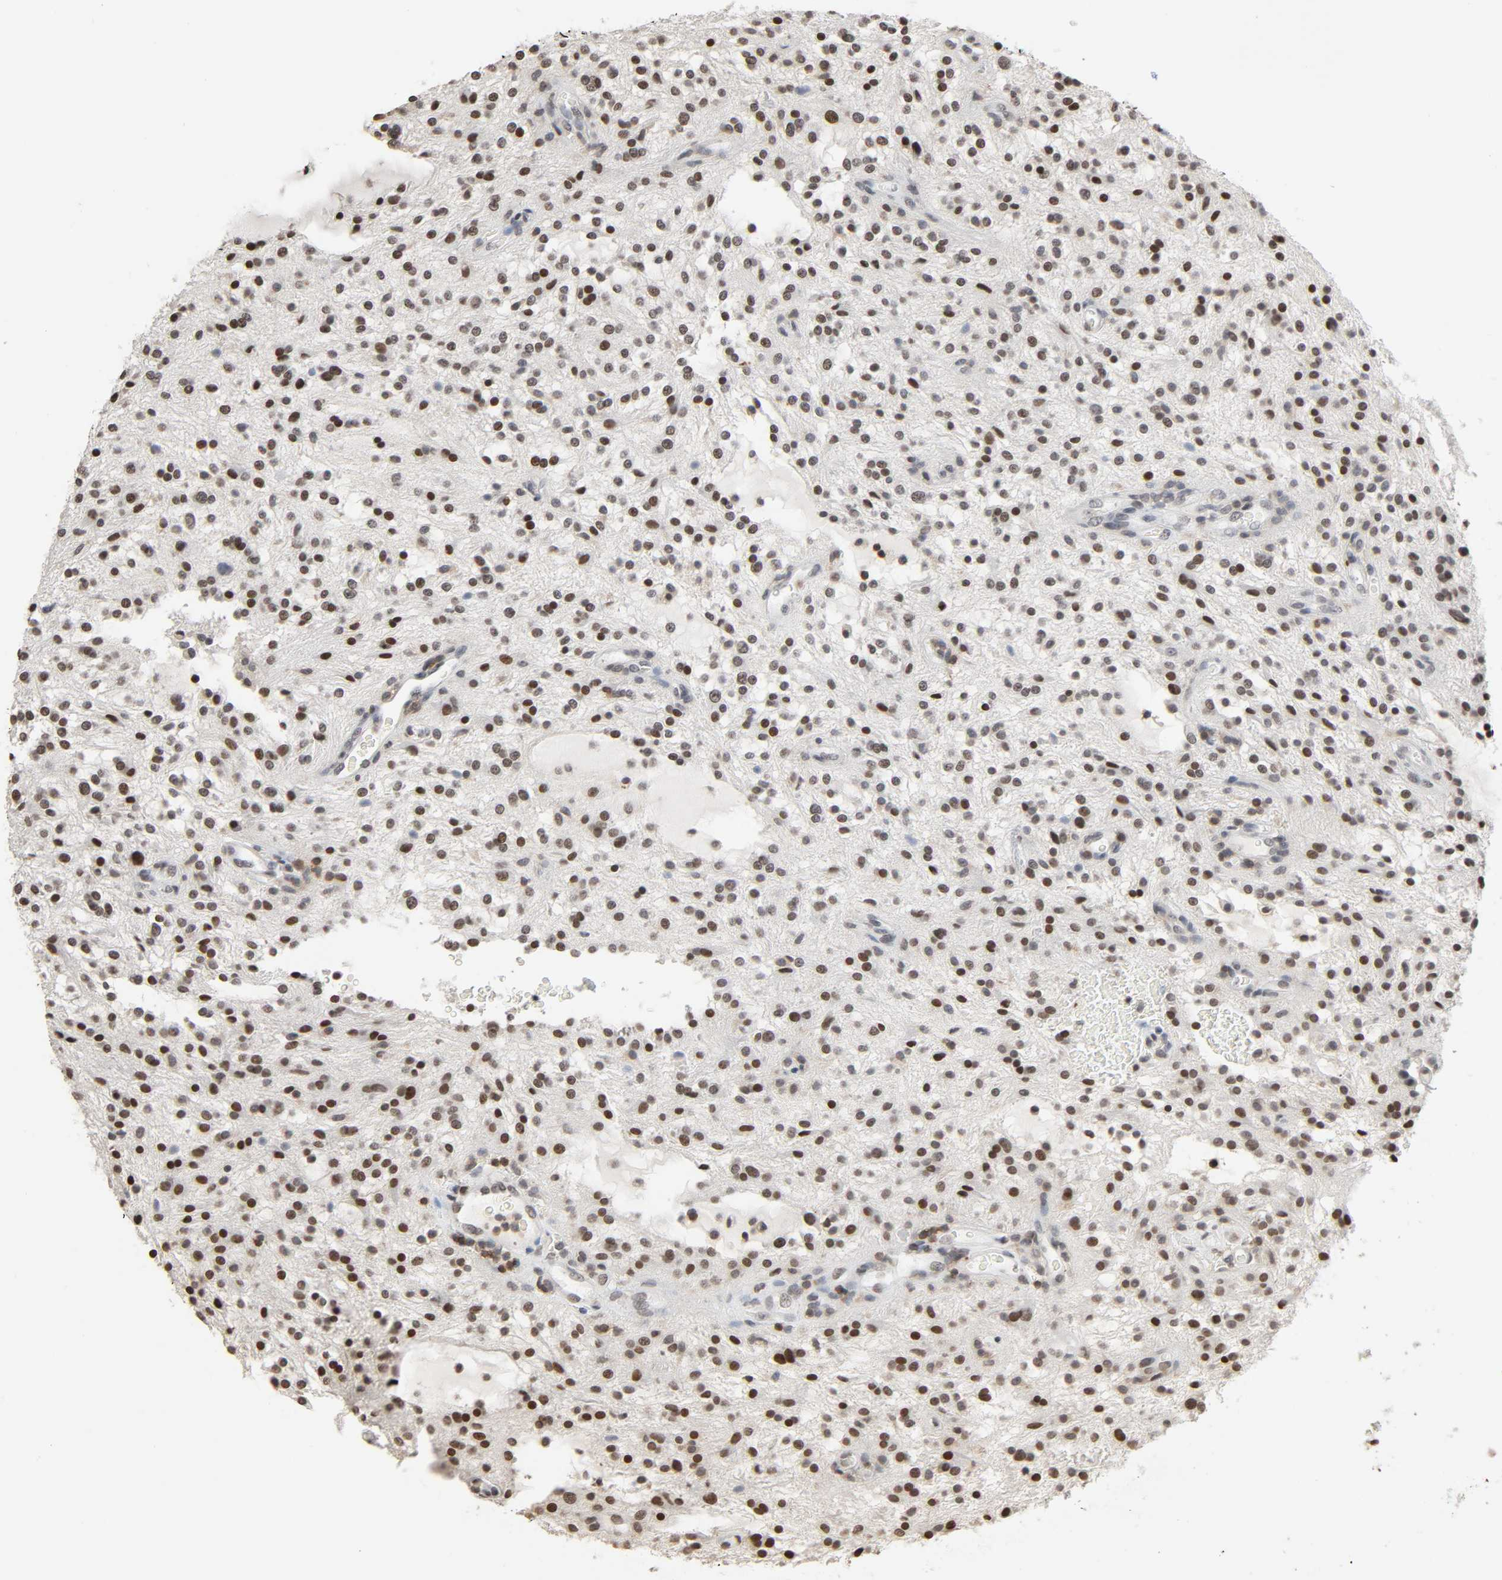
{"staining": {"intensity": "moderate", "quantity": "25%-75%", "location": "nuclear"}, "tissue": "glioma", "cell_type": "Tumor cells", "image_type": "cancer", "snomed": [{"axis": "morphology", "description": "Glioma, malignant, NOS"}, {"axis": "topography", "description": "Cerebellum"}], "caption": "Human glioma (malignant) stained for a protein (brown) reveals moderate nuclear positive staining in about 25%-75% of tumor cells.", "gene": "STK4", "patient": {"sex": "female", "age": 10}}